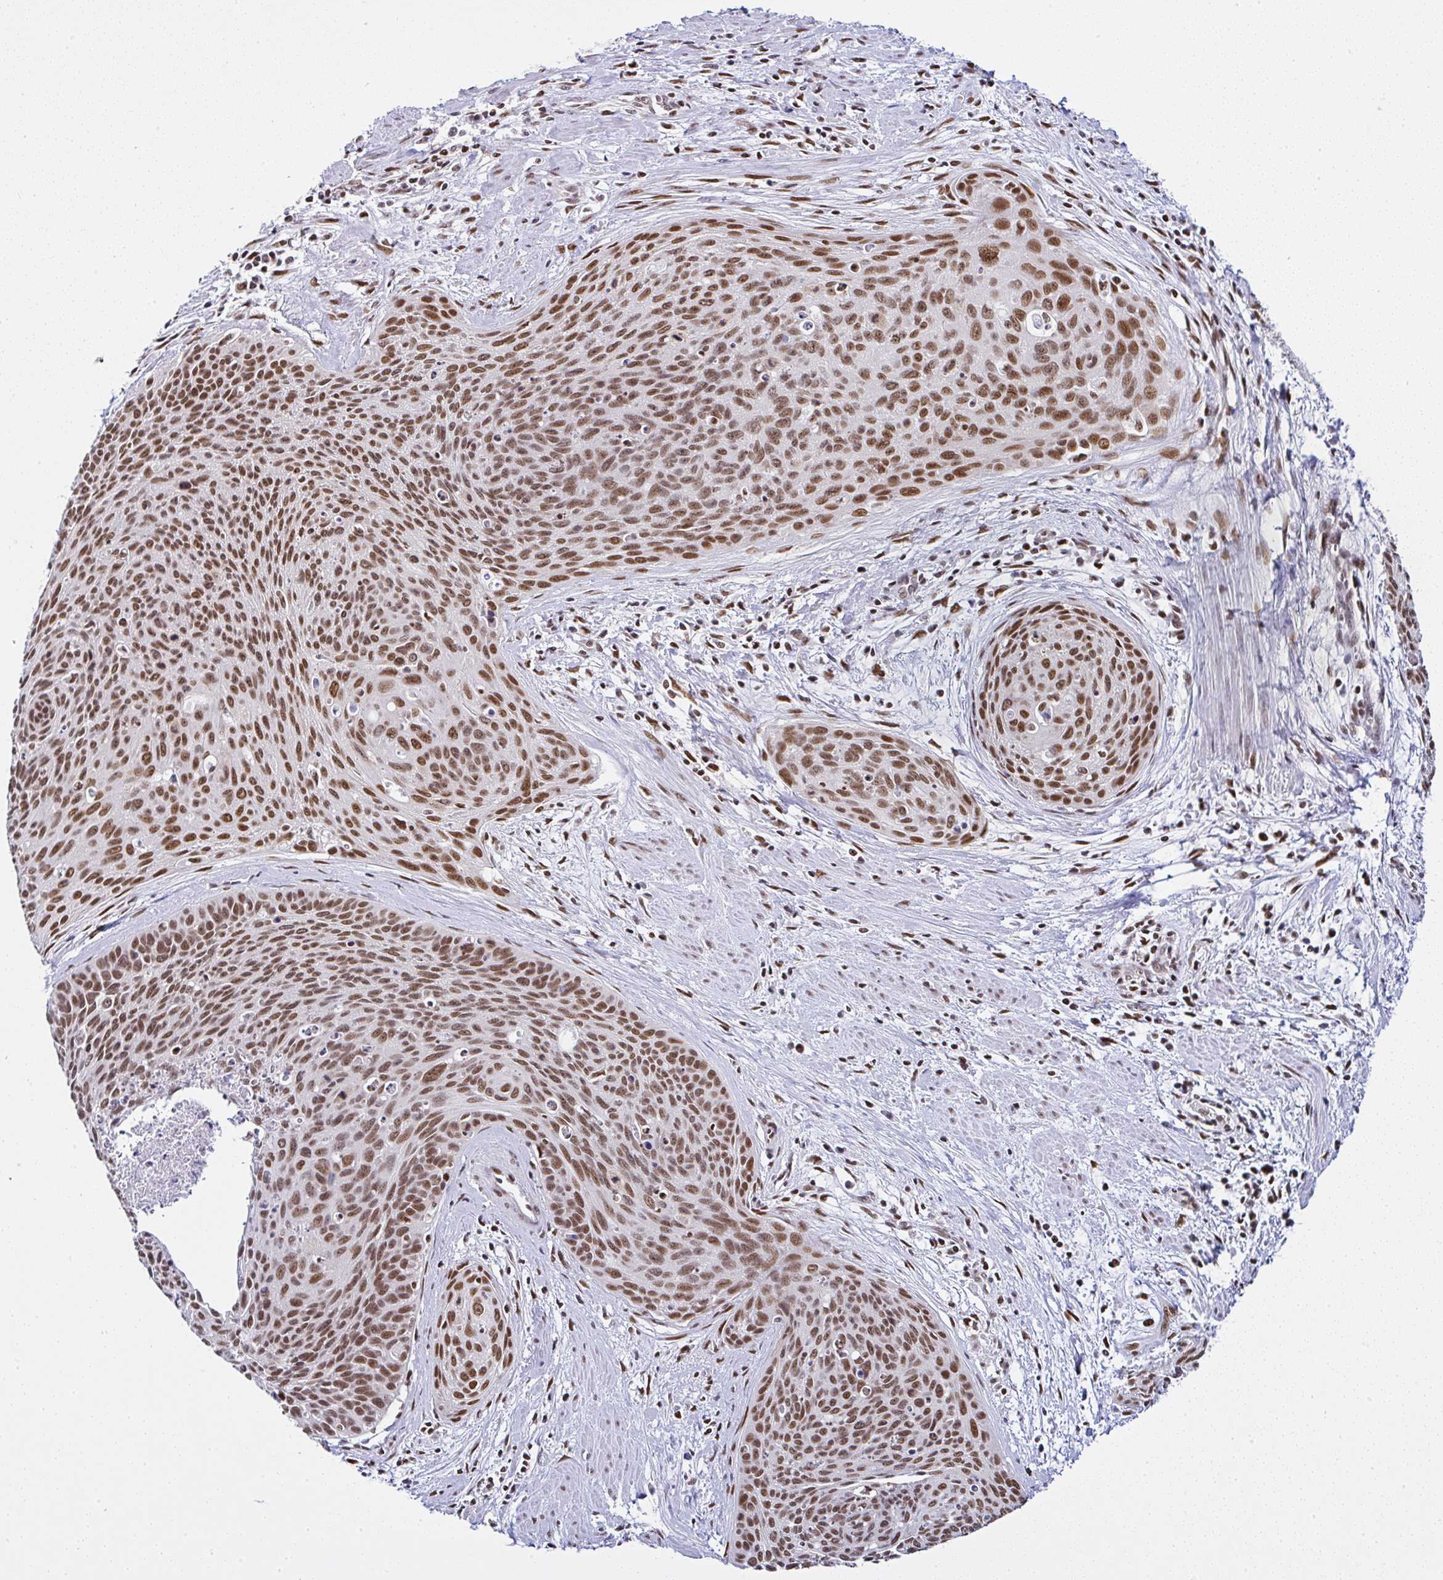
{"staining": {"intensity": "moderate", "quantity": ">75%", "location": "nuclear"}, "tissue": "cervical cancer", "cell_type": "Tumor cells", "image_type": "cancer", "snomed": [{"axis": "morphology", "description": "Squamous cell carcinoma, NOS"}, {"axis": "topography", "description": "Cervix"}], "caption": "Immunohistochemistry image of cervical cancer stained for a protein (brown), which displays medium levels of moderate nuclear positivity in about >75% of tumor cells.", "gene": "DR1", "patient": {"sex": "female", "age": 55}}